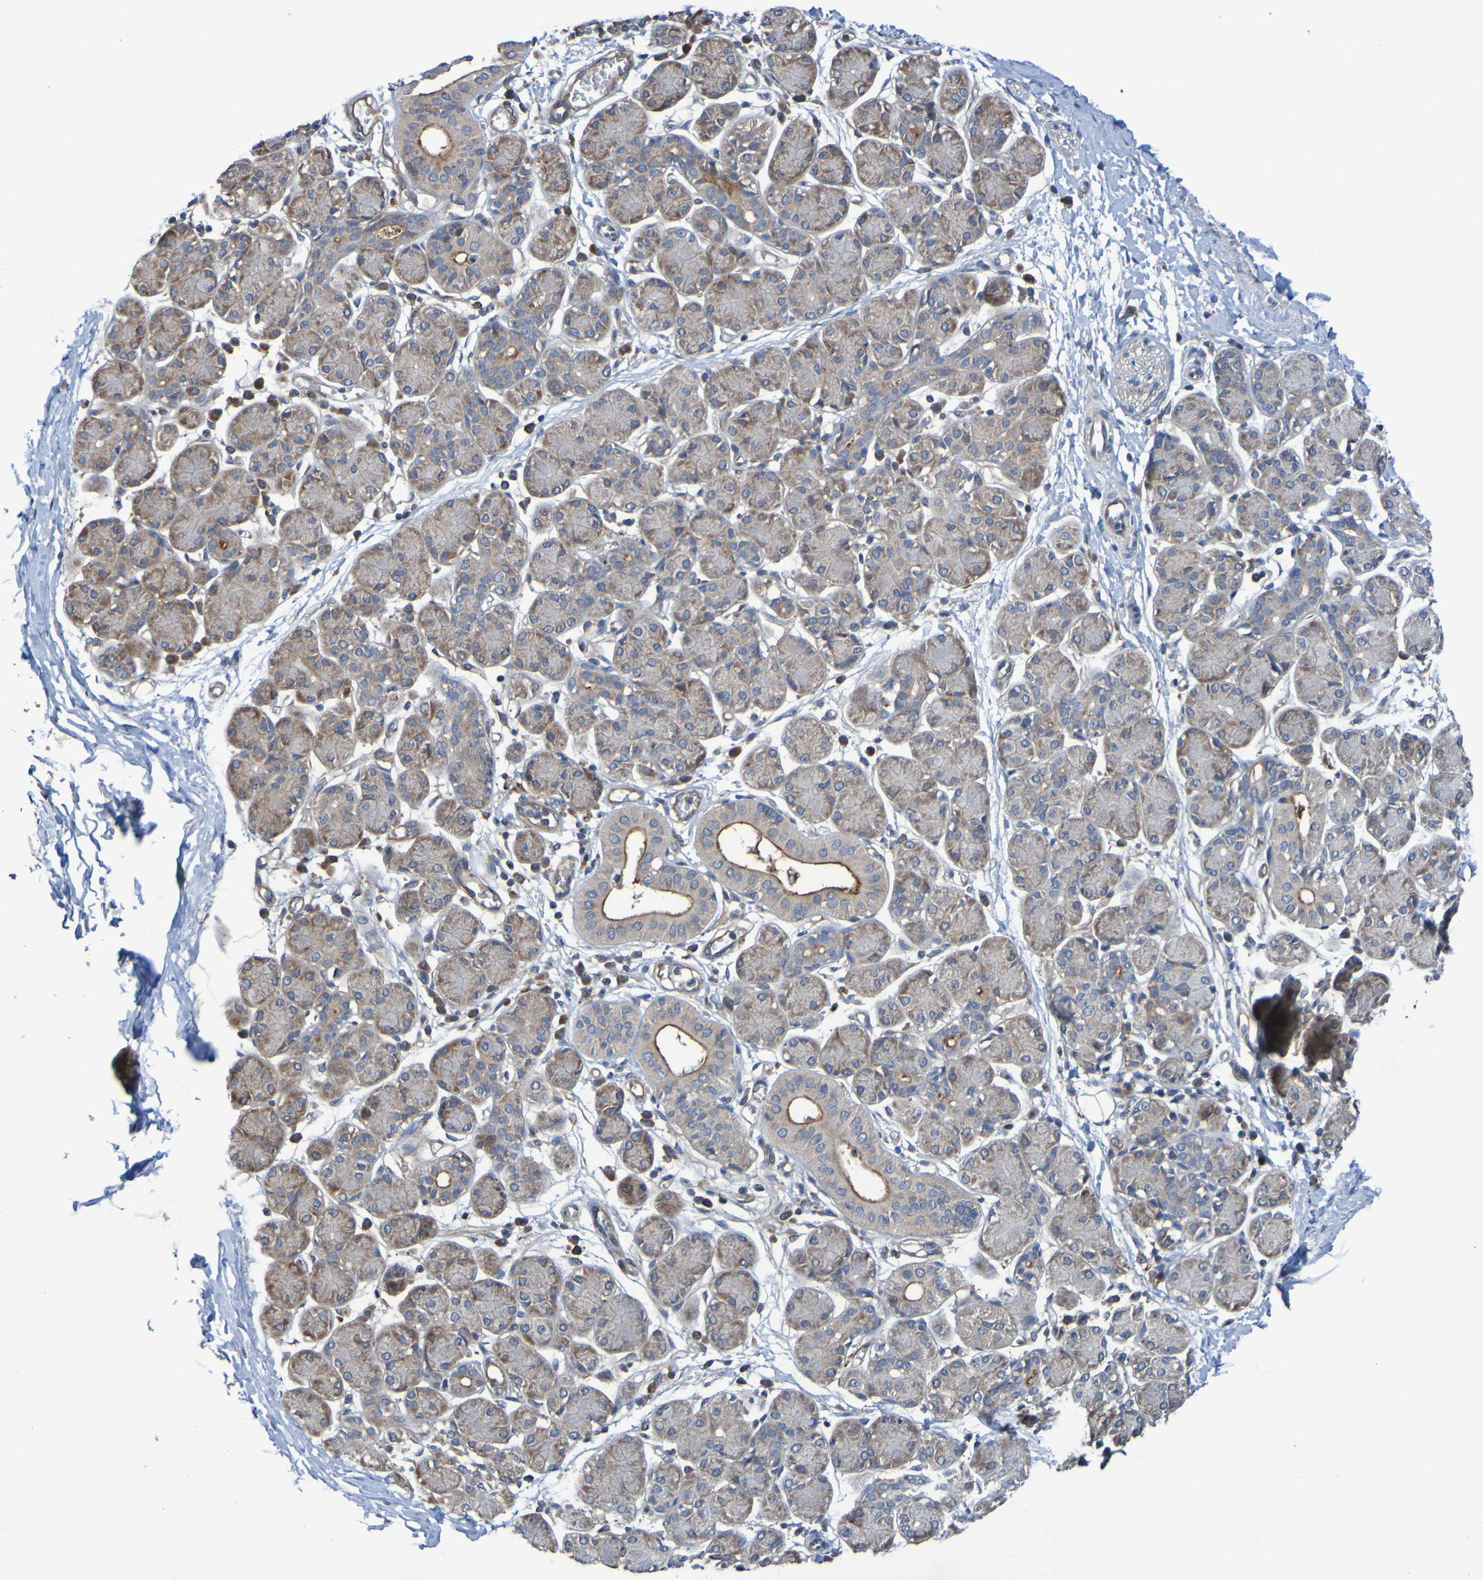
{"staining": {"intensity": "moderate", "quantity": "25%-75%", "location": "cytoplasmic/membranous"}, "tissue": "salivary gland", "cell_type": "Glandular cells", "image_type": "normal", "snomed": [{"axis": "morphology", "description": "Normal tissue, NOS"}, {"axis": "morphology", "description": "Inflammation, NOS"}, {"axis": "topography", "description": "Lymph node"}, {"axis": "topography", "description": "Salivary gland"}], "caption": "DAB immunohistochemical staining of normal salivary gland displays moderate cytoplasmic/membranous protein staining in about 25%-75% of glandular cells.", "gene": "SDK1", "patient": {"sex": "male", "age": 3}}